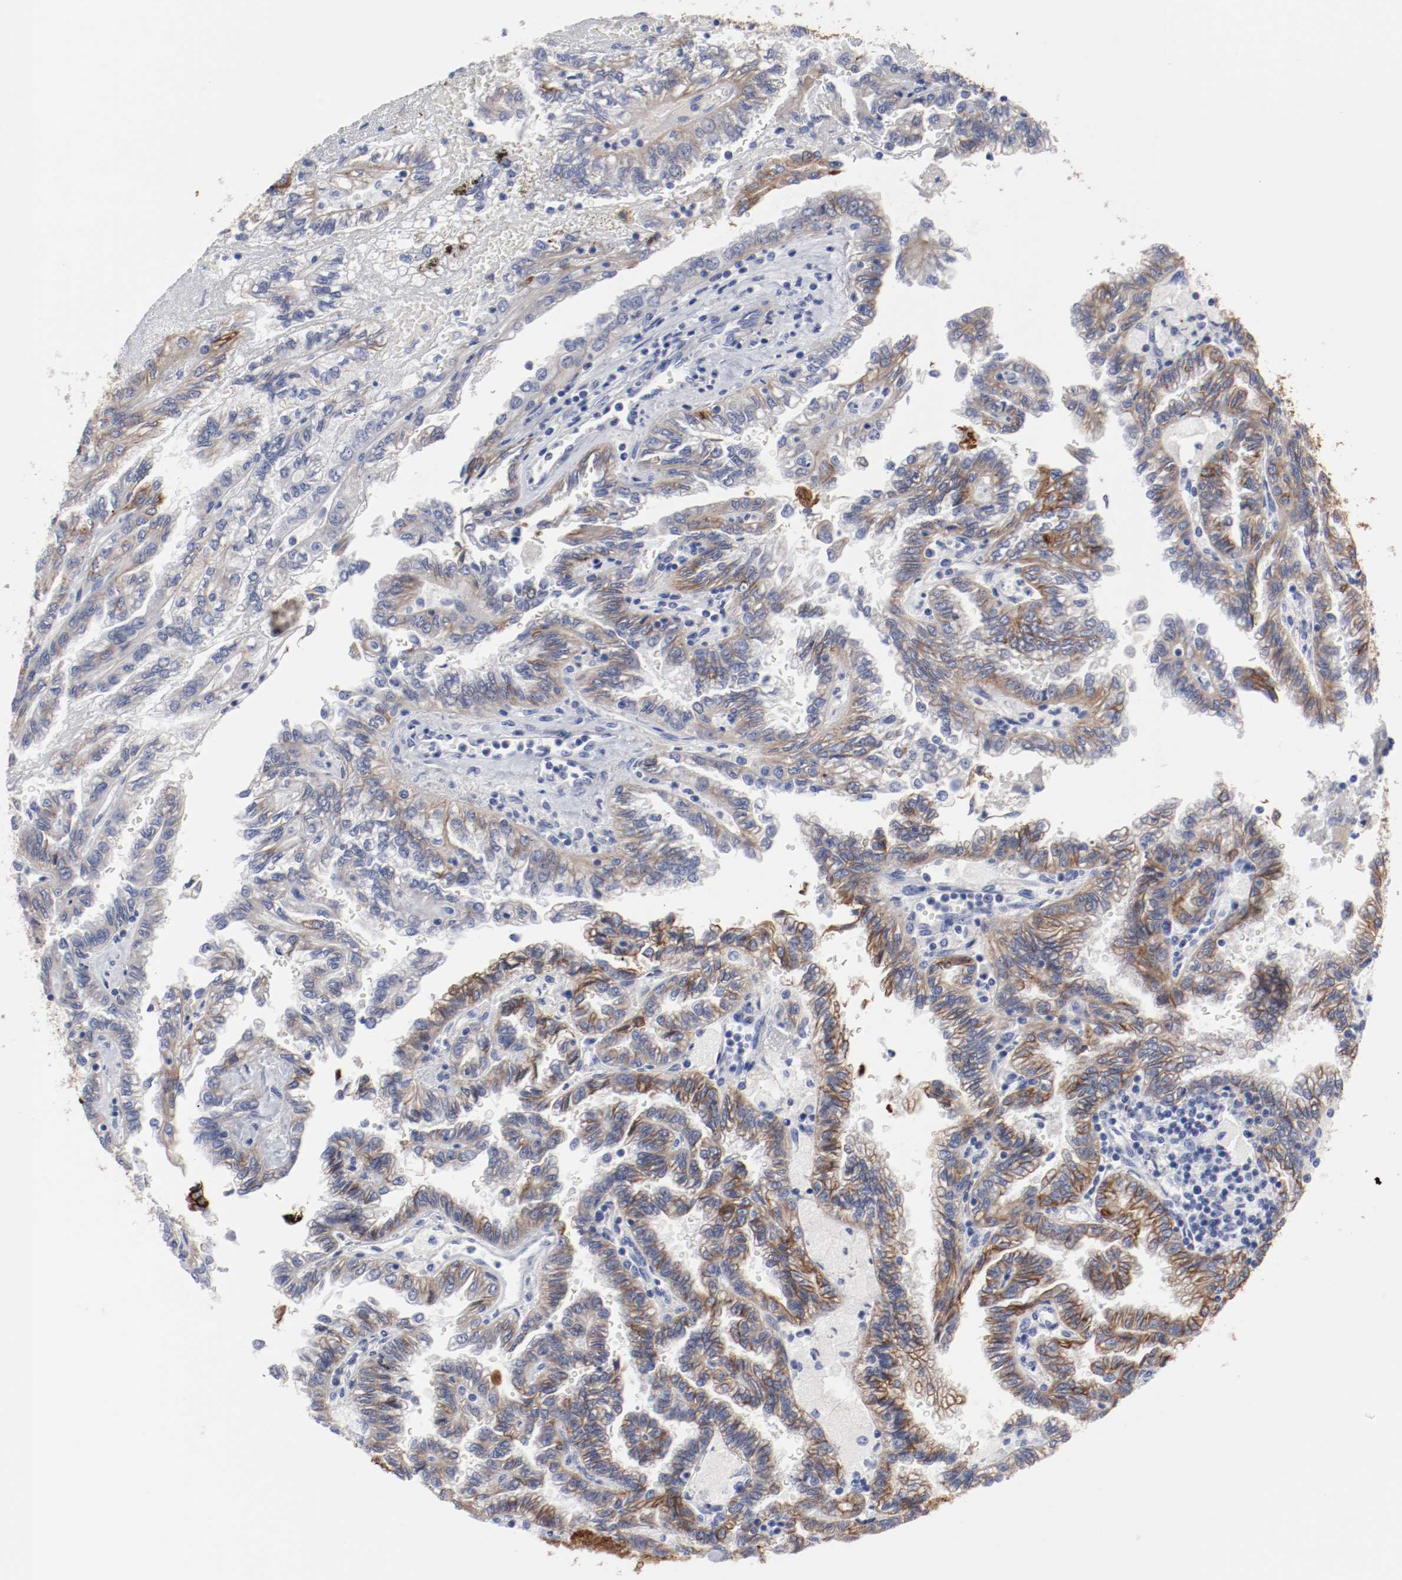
{"staining": {"intensity": "moderate", "quantity": "25%-75%", "location": "cytoplasmic/membranous"}, "tissue": "renal cancer", "cell_type": "Tumor cells", "image_type": "cancer", "snomed": [{"axis": "morphology", "description": "Inflammation, NOS"}, {"axis": "morphology", "description": "Adenocarcinoma, NOS"}, {"axis": "topography", "description": "Kidney"}], "caption": "This is a histology image of immunohistochemistry (IHC) staining of renal adenocarcinoma, which shows moderate positivity in the cytoplasmic/membranous of tumor cells.", "gene": "TSPAN6", "patient": {"sex": "male", "age": 68}}